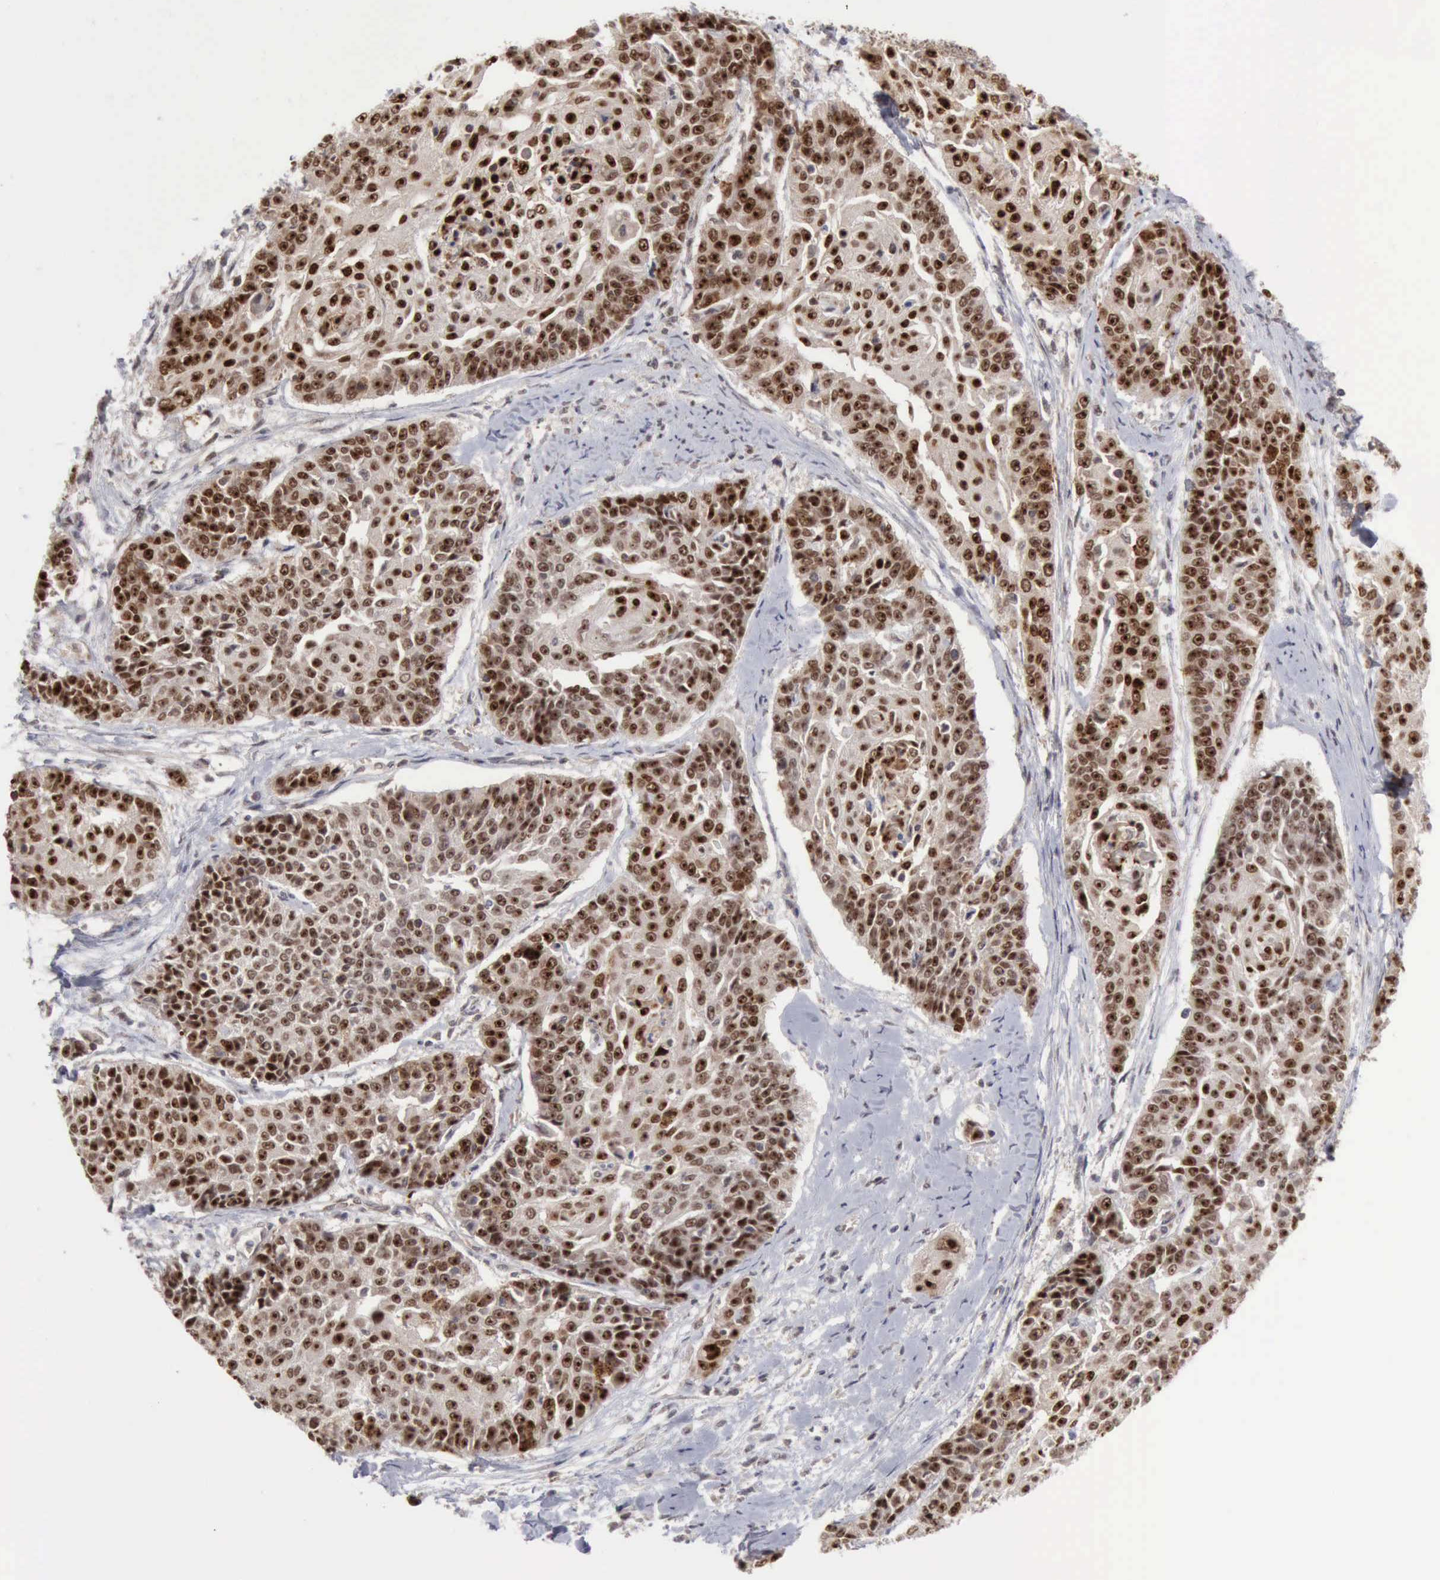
{"staining": {"intensity": "strong", "quantity": ">75%", "location": "nuclear"}, "tissue": "cervical cancer", "cell_type": "Tumor cells", "image_type": "cancer", "snomed": [{"axis": "morphology", "description": "Squamous cell carcinoma, NOS"}, {"axis": "topography", "description": "Cervix"}], "caption": "Immunohistochemical staining of human cervical cancer (squamous cell carcinoma) exhibits strong nuclear protein staining in about >75% of tumor cells.", "gene": "CDKN2A", "patient": {"sex": "female", "age": 64}}